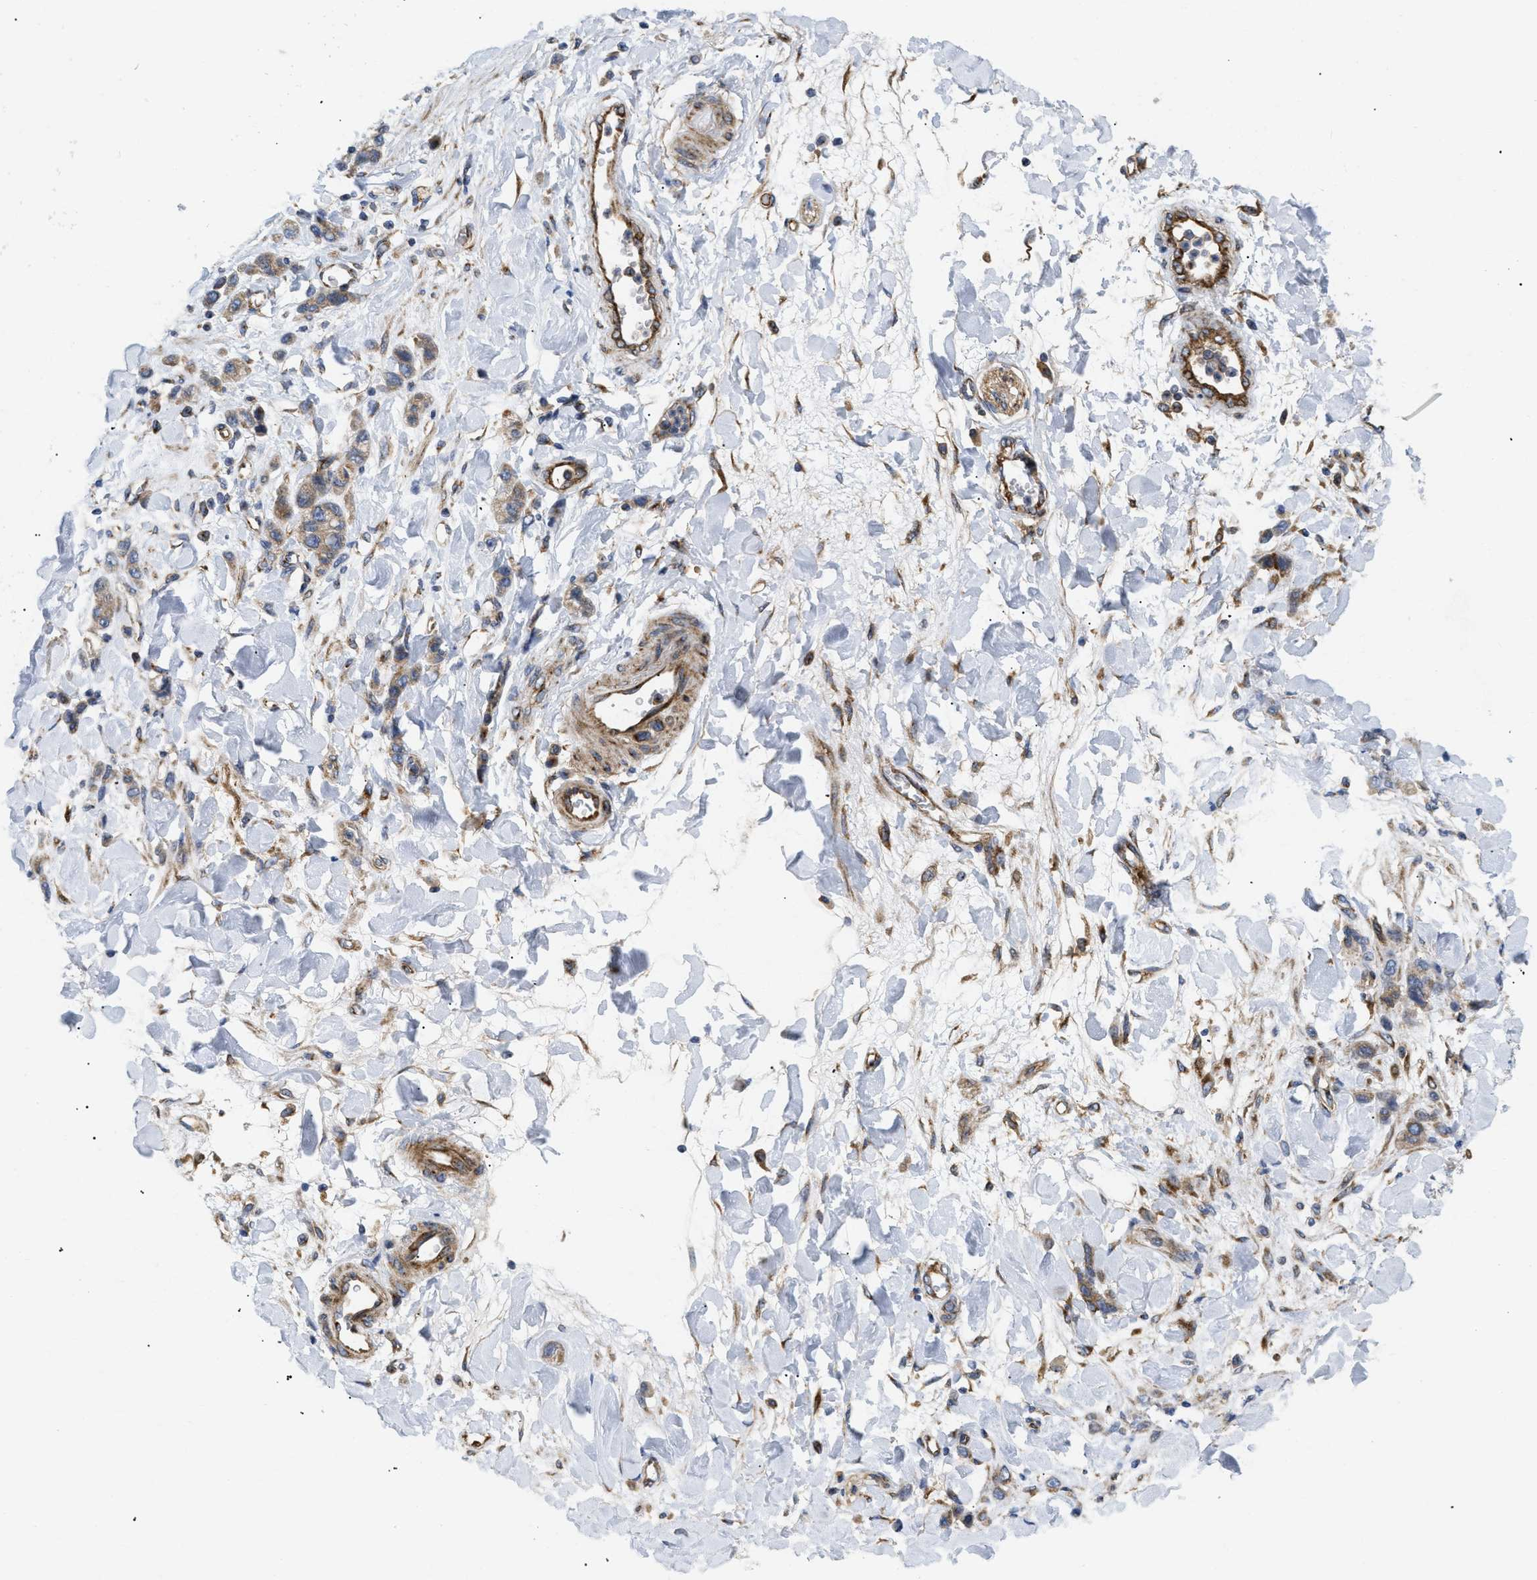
{"staining": {"intensity": "moderate", "quantity": ">75%", "location": "cytoplasmic/membranous"}, "tissue": "stomach cancer", "cell_type": "Tumor cells", "image_type": "cancer", "snomed": [{"axis": "morphology", "description": "Normal tissue, NOS"}, {"axis": "morphology", "description": "Adenocarcinoma, NOS"}, {"axis": "topography", "description": "Stomach"}], "caption": "Stomach cancer (adenocarcinoma) stained with a brown dye displays moderate cytoplasmic/membranous positive expression in about >75% of tumor cells.", "gene": "DCTN4", "patient": {"sex": "male", "age": 82}}